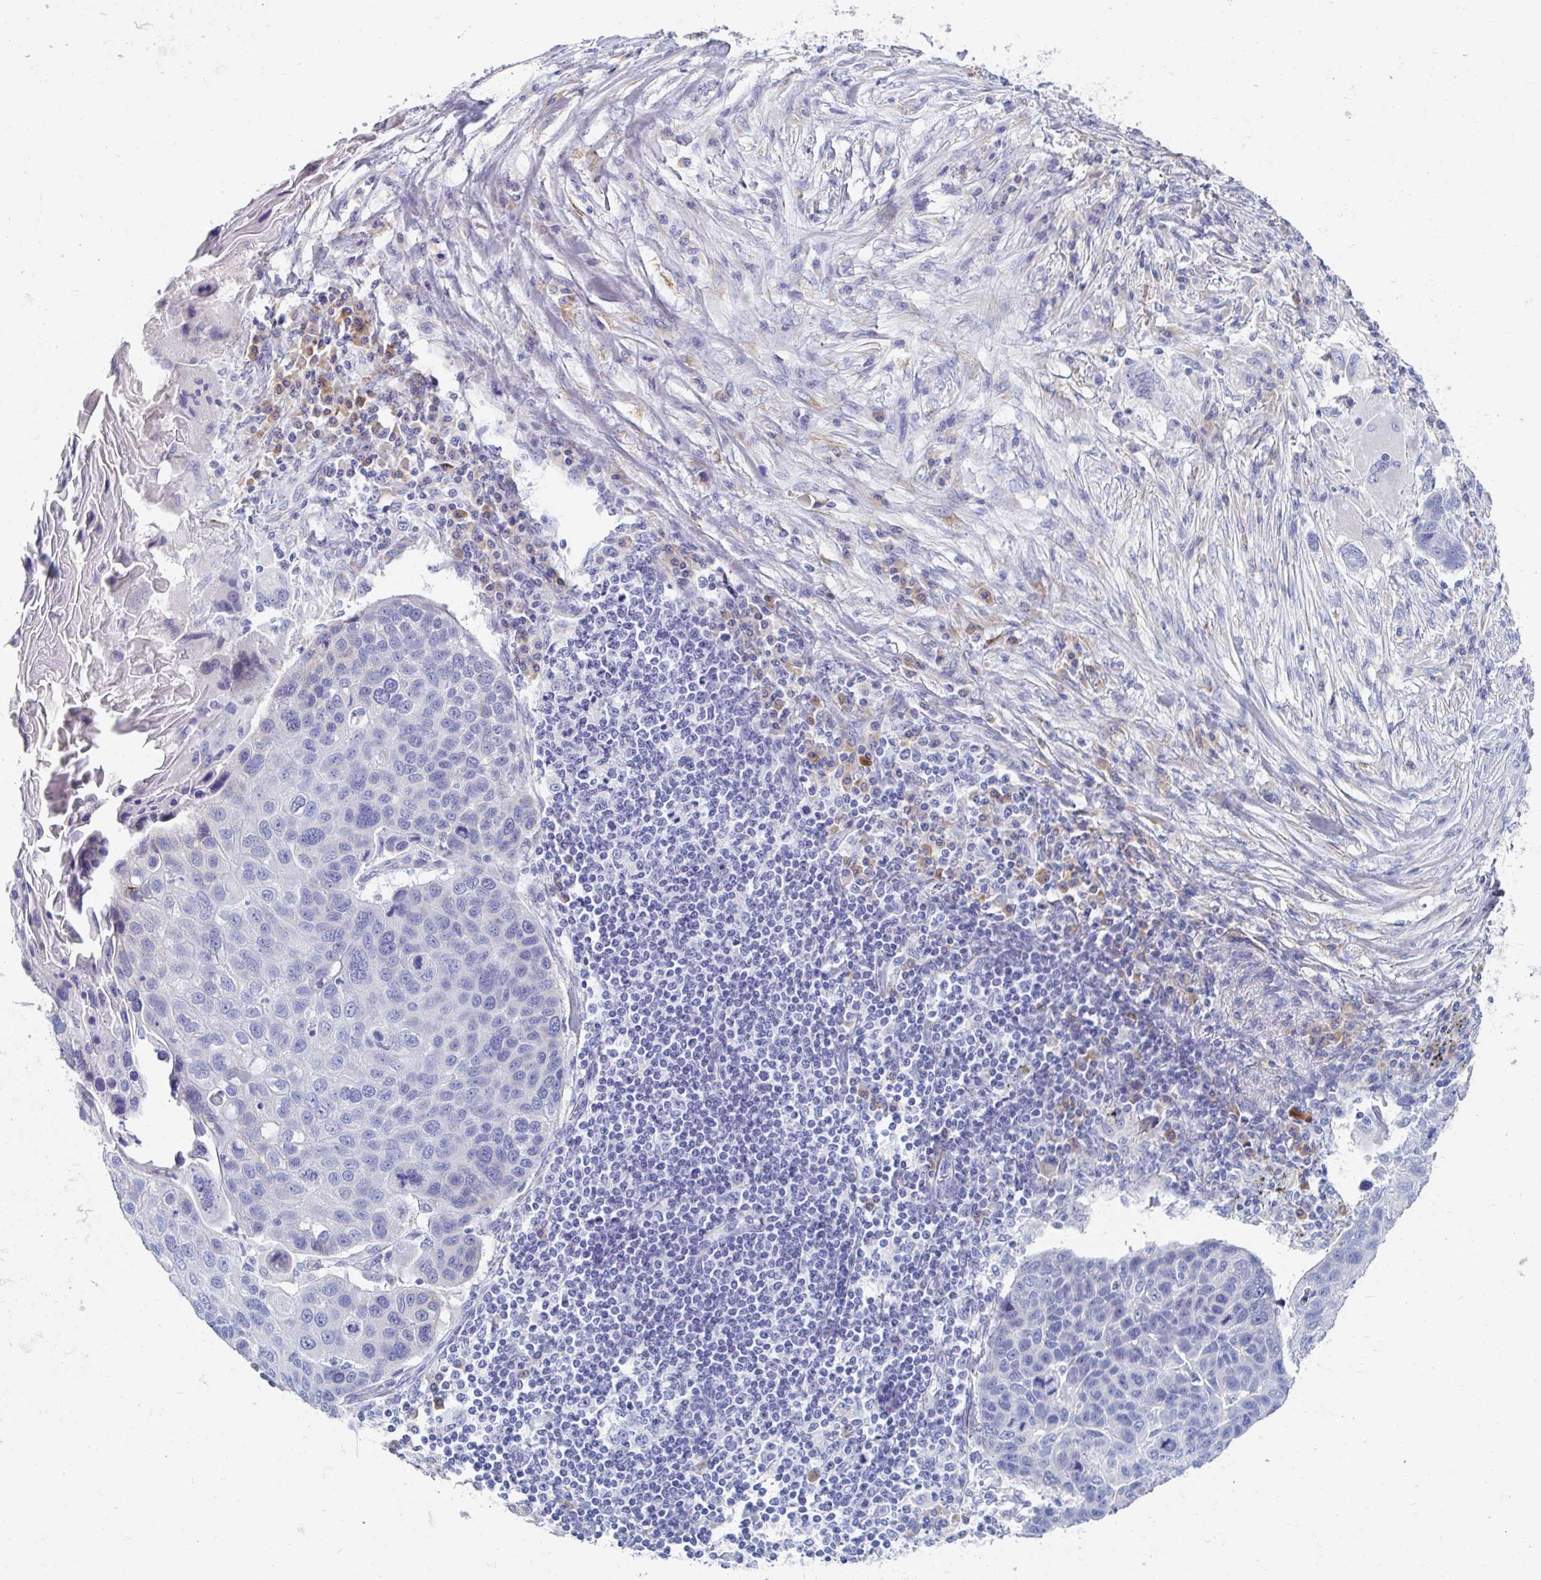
{"staining": {"intensity": "negative", "quantity": "none", "location": "none"}, "tissue": "lung cancer", "cell_type": "Tumor cells", "image_type": "cancer", "snomed": [{"axis": "morphology", "description": "Squamous cell carcinoma, NOS"}, {"axis": "topography", "description": "Lymph node"}, {"axis": "topography", "description": "Lung"}], "caption": "Image shows no significant protein staining in tumor cells of squamous cell carcinoma (lung).", "gene": "MYLK2", "patient": {"sex": "male", "age": 61}}